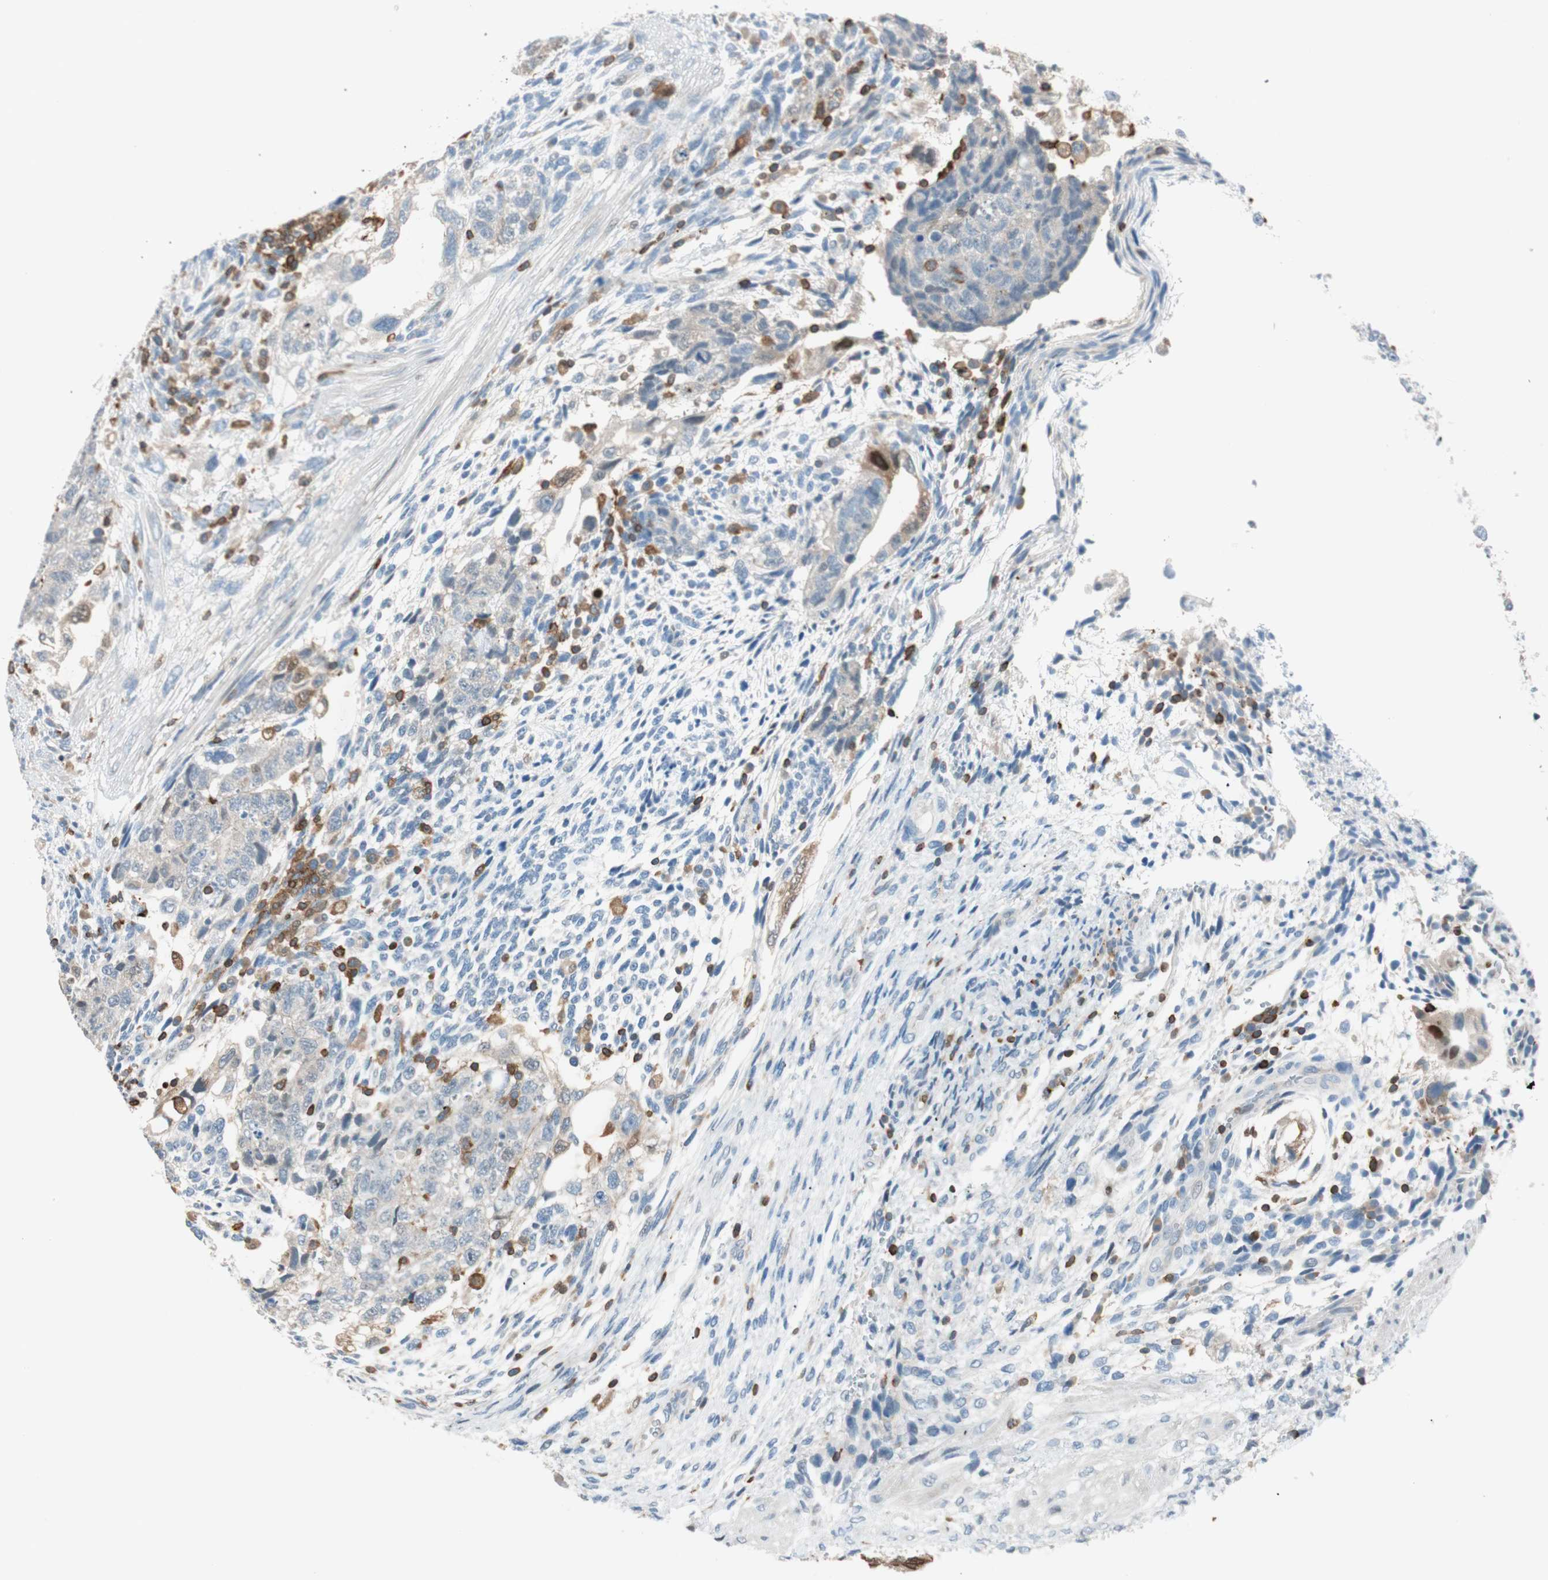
{"staining": {"intensity": "strong", "quantity": "<25%", "location": "cytoplasmic/membranous"}, "tissue": "testis cancer", "cell_type": "Tumor cells", "image_type": "cancer", "snomed": [{"axis": "morphology", "description": "Normal tissue, NOS"}, {"axis": "morphology", "description": "Carcinoma, Embryonal, NOS"}, {"axis": "topography", "description": "Testis"}], "caption": "A brown stain labels strong cytoplasmic/membranous positivity of a protein in testis embryonal carcinoma tumor cells.", "gene": "HPGD", "patient": {"sex": "male", "age": 36}}